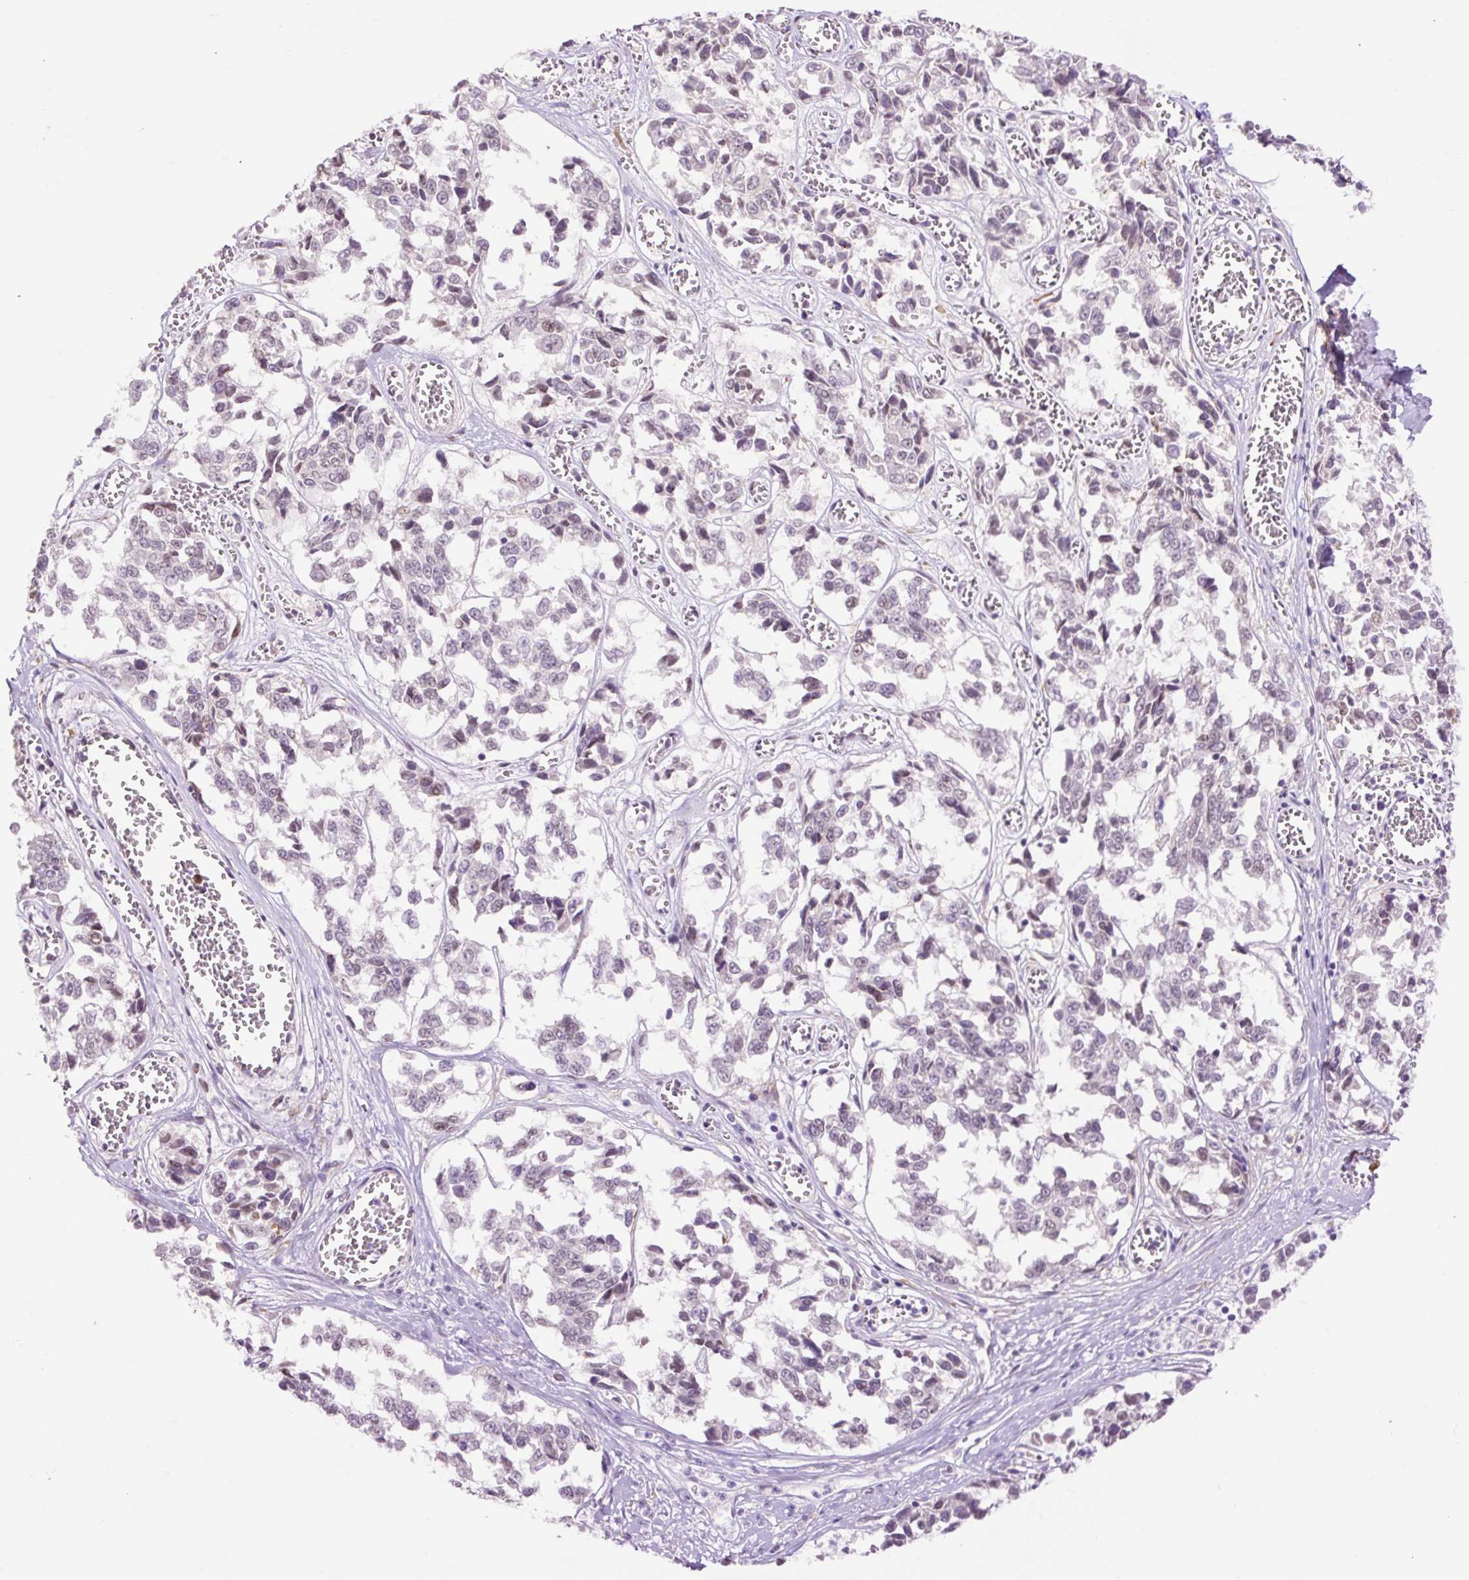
{"staining": {"intensity": "weak", "quantity": "<25%", "location": "nuclear"}, "tissue": "melanoma", "cell_type": "Tumor cells", "image_type": "cancer", "snomed": [{"axis": "morphology", "description": "Malignant melanoma, NOS"}, {"axis": "topography", "description": "Skin"}], "caption": "Melanoma was stained to show a protein in brown. There is no significant staining in tumor cells.", "gene": "LY86", "patient": {"sex": "female", "age": 64}}